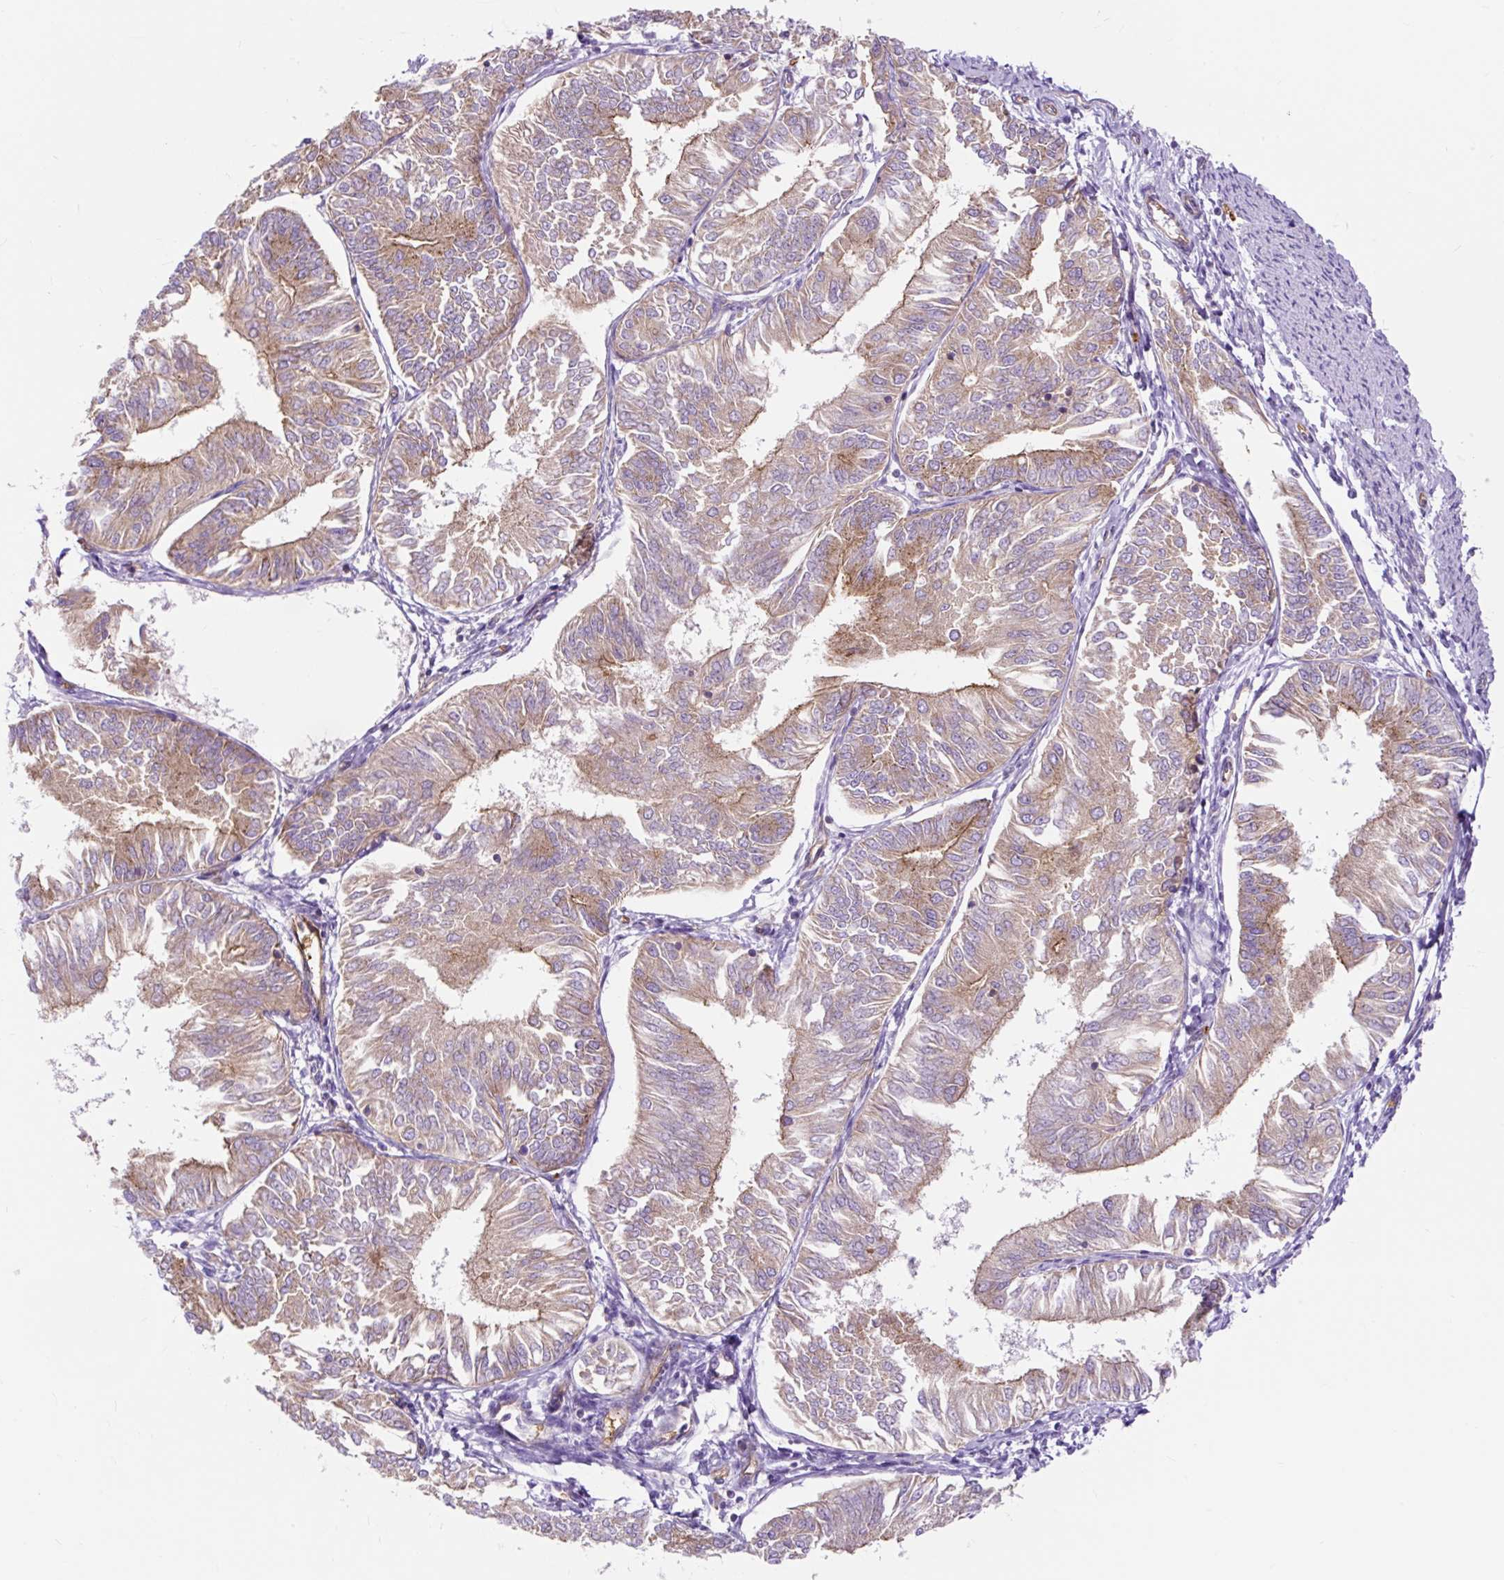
{"staining": {"intensity": "moderate", "quantity": ">75%", "location": "cytoplasmic/membranous"}, "tissue": "endometrial cancer", "cell_type": "Tumor cells", "image_type": "cancer", "snomed": [{"axis": "morphology", "description": "Adenocarcinoma, NOS"}, {"axis": "topography", "description": "Endometrium"}], "caption": "Approximately >75% of tumor cells in human endometrial adenocarcinoma demonstrate moderate cytoplasmic/membranous protein expression as visualized by brown immunohistochemical staining.", "gene": "HIP1R", "patient": {"sex": "female", "age": 58}}